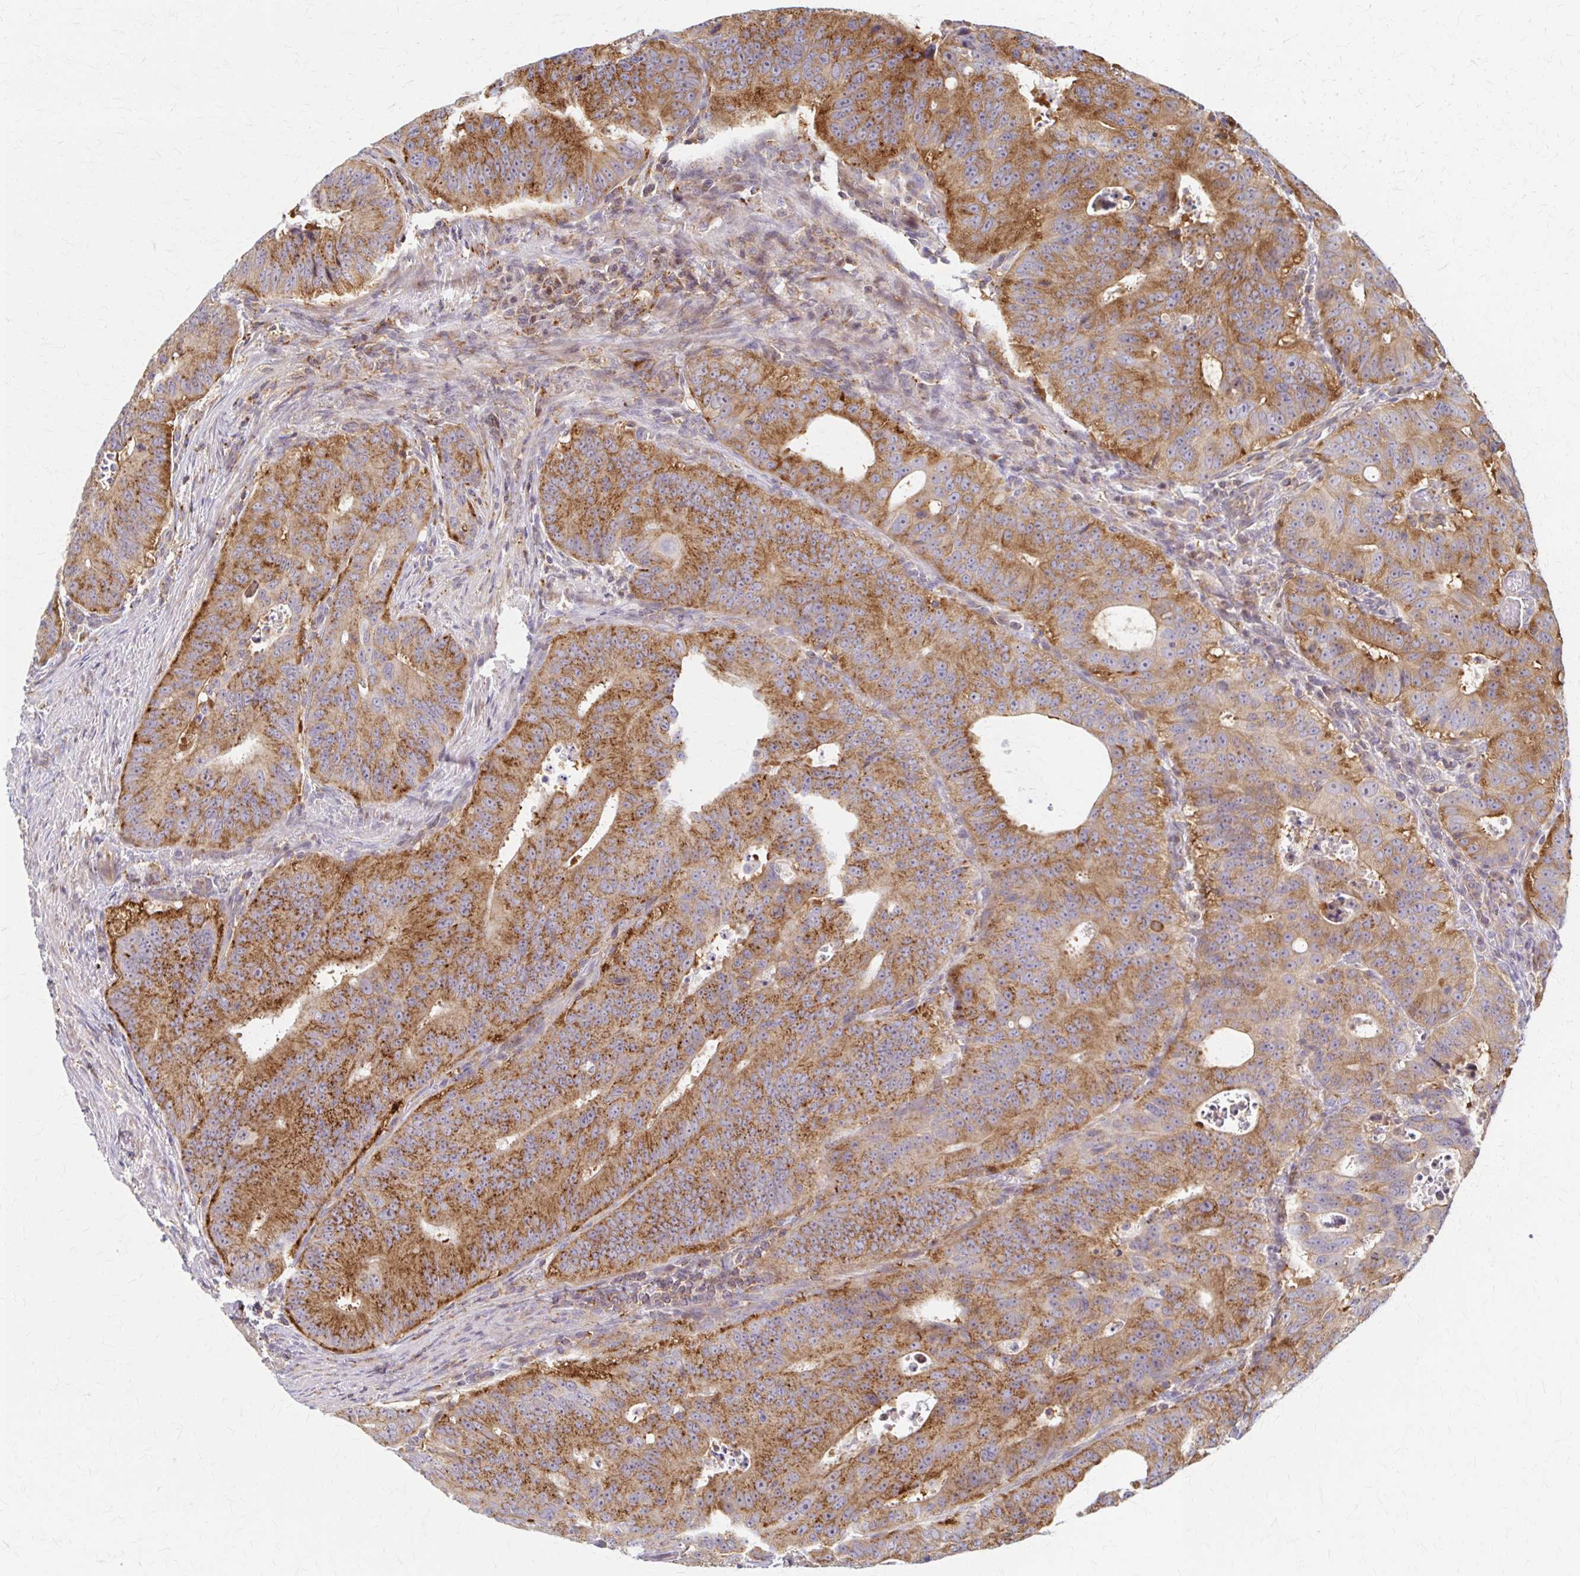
{"staining": {"intensity": "moderate", "quantity": ">75%", "location": "cytoplasmic/membranous"}, "tissue": "colorectal cancer", "cell_type": "Tumor cells", "image_type": "cancer", "snomed": [{"axis": "morphology", "description": "Adenocarcinoma, NOS"}, {"axis": "topography", "description": "Colon"}], "caption": "Immunohistochemical staining of colorectal cancer (adenocarcinoma) displays moderate cytoplasmic/membranous protein staining in about >75% of tumor cells.", "gene": "ARHGAP35", "patient": {"sex": "male", "age": 62}}